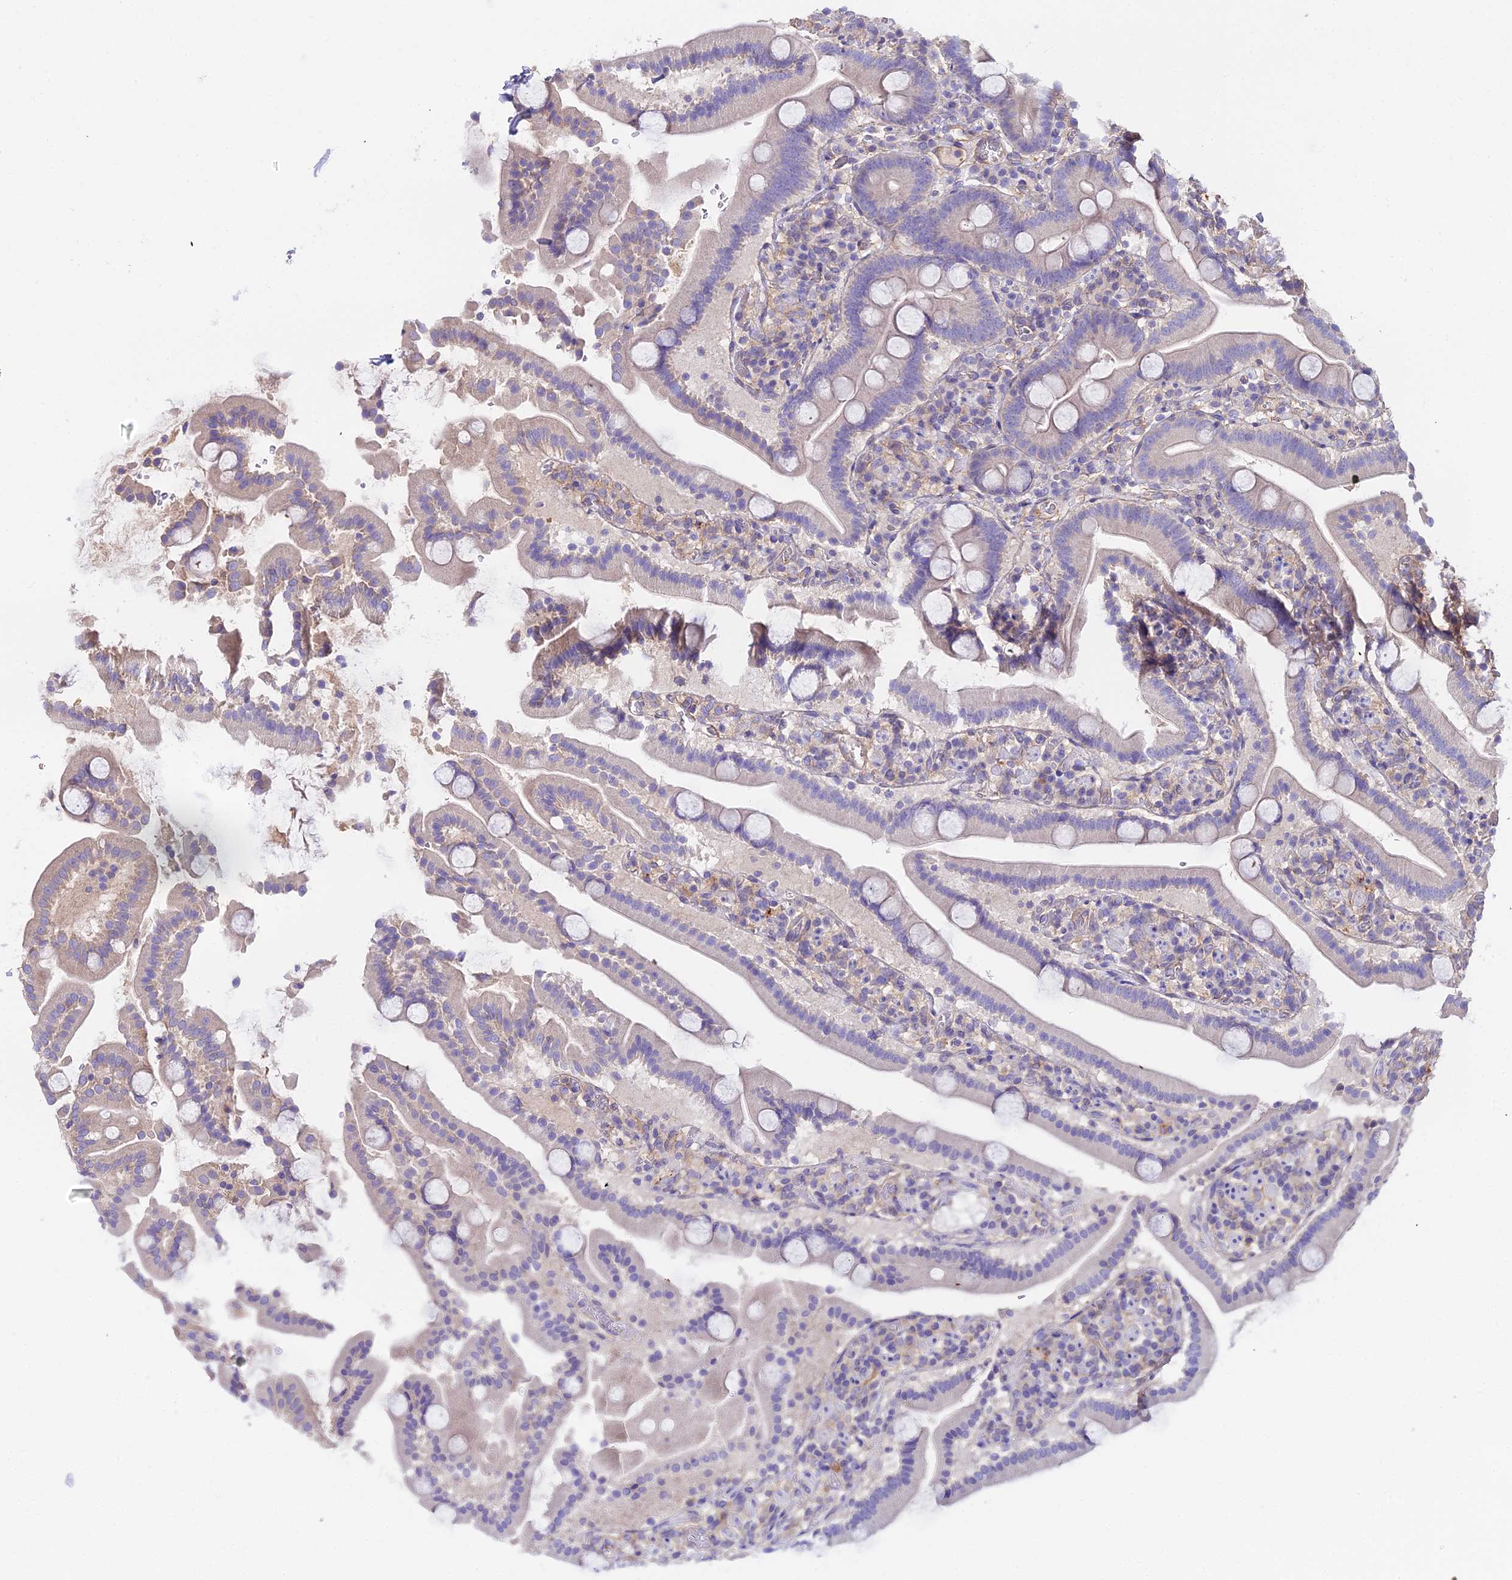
{"staining": {"intensity": "negative", "quantity": "none", "location": "none"}, "tissue": "duodenum", "cell_type": "Glandular cells", "image_type": "normal", "snomed": [{"axis": "morphology", "description": "Normal tissue, NOS"}, {"axis": "topography", "description": "Duodenum"}], "caption": "Immunohistochemistry (IHC) of benign human duodenum exhibits no expression in glandular cells. (Stains: DAB IHC with hematoxylin counter stain, Microscopy: brightfield microscopy at high magnification).", "gene": "GLYAT", "patient": {"sex": "male", "age": 55}}